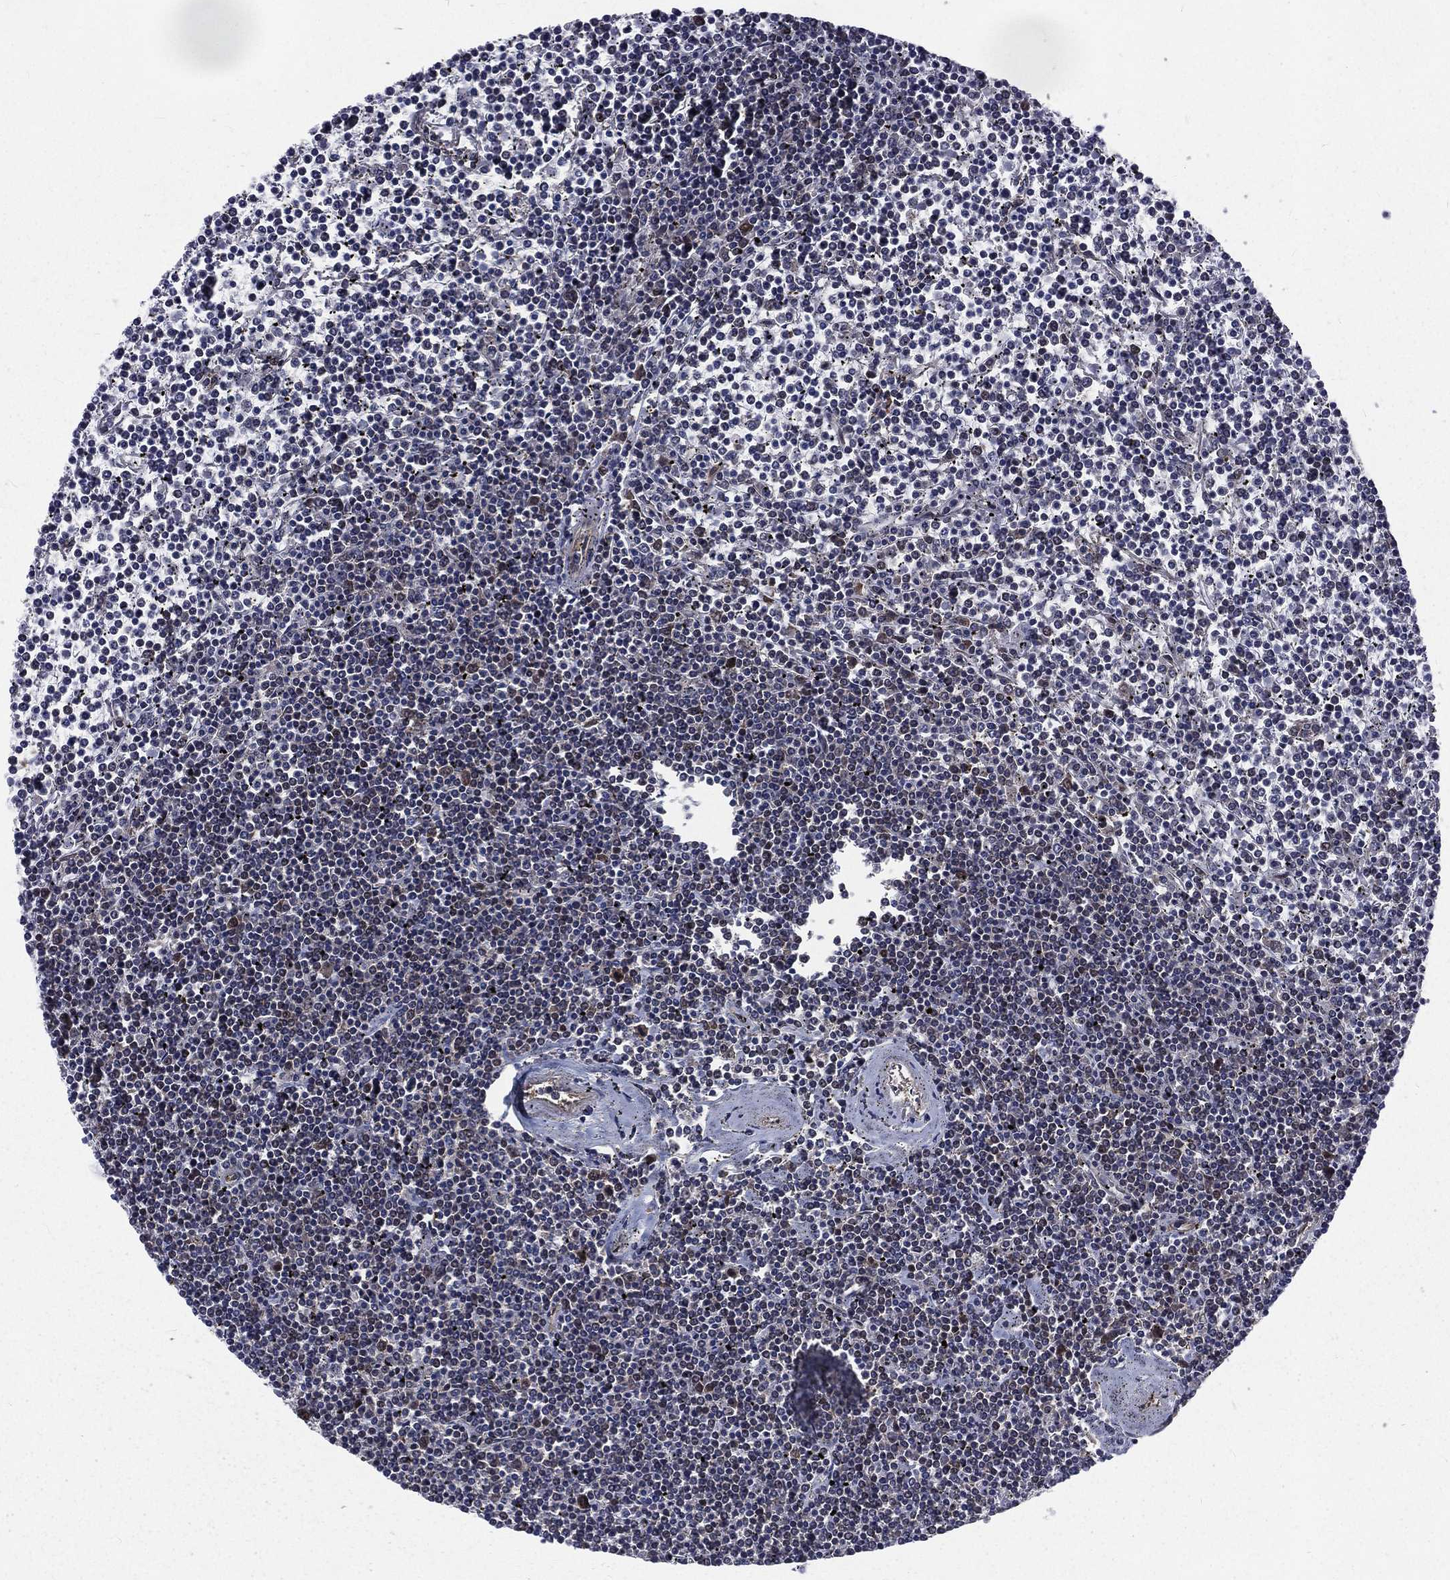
{"staining": {"intensity": "negative", "quantity": "none", "location": "none"}, "tissue": "lymphoma", "cell_type": "Tumor cells", "image_type": "cancer", "snomed": [{"axis": "morphology", "description": "Malignant lymphoma, non-Hodgkin's type, Low grade"}, {"axis": "topography", "description": "Spleen"}], "caption": "The image shows no staining of tumor cells in lymphoma.", "gene": "ARL3", "patient": {"sex": "female", "age": 19}}